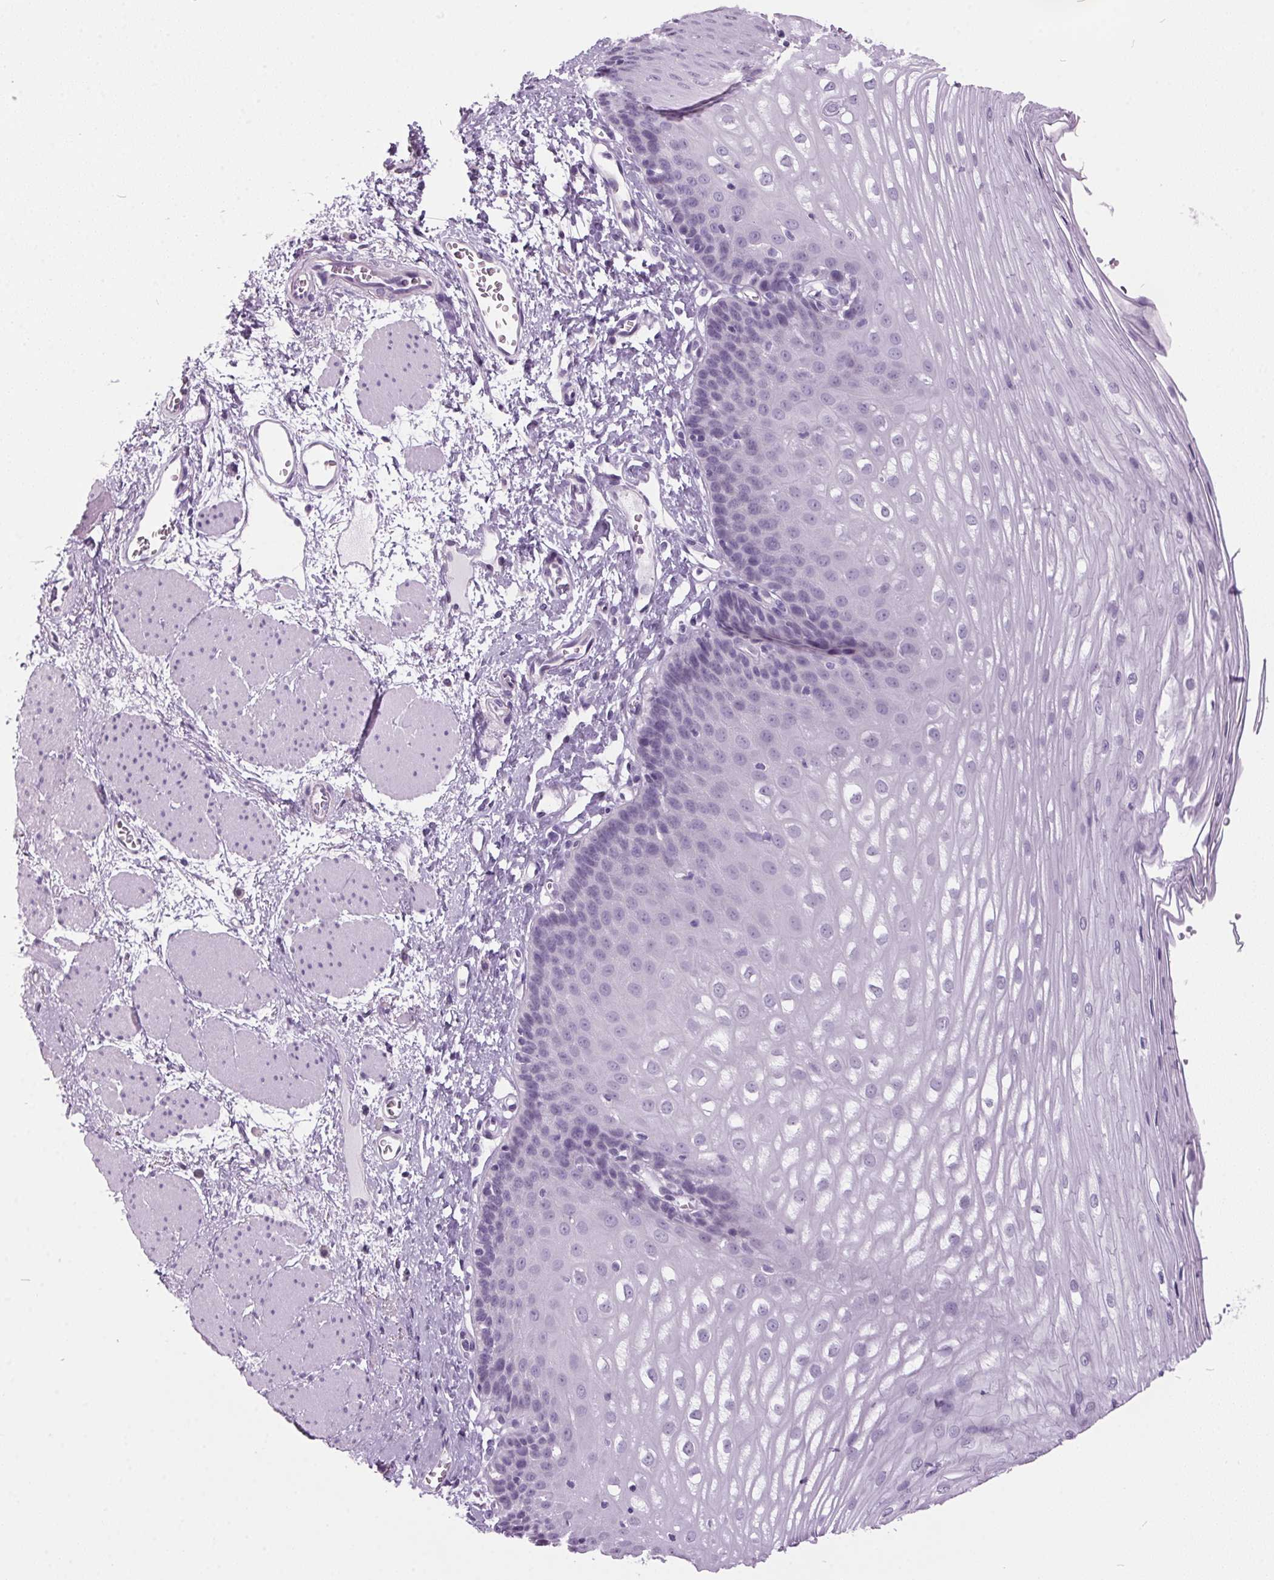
{"staining": {"intensity": "negative", "quantity": "none", "location": "none"}, "tissue": "esophagus", "cell_type": "Squamous epithelial cells", "image_type": "normal", "snomed": [{"axis": "morphology", "description": "Normal tissue, NOS"}, {"axis": "topography", "description": "Esophagus"}], "caption": "Protein analysis of unremarkable esophagus displays no significant positivity in squamous epithelial cells. (Stains: DAB (3,3'-diaminobenzidine) immunohistochemistry with hematoxylin counter stain, Microscopy: brightfield microscopy at high magnification).", "gene": "ODAD2", "patient": {"sex": "male", "age": 62}}